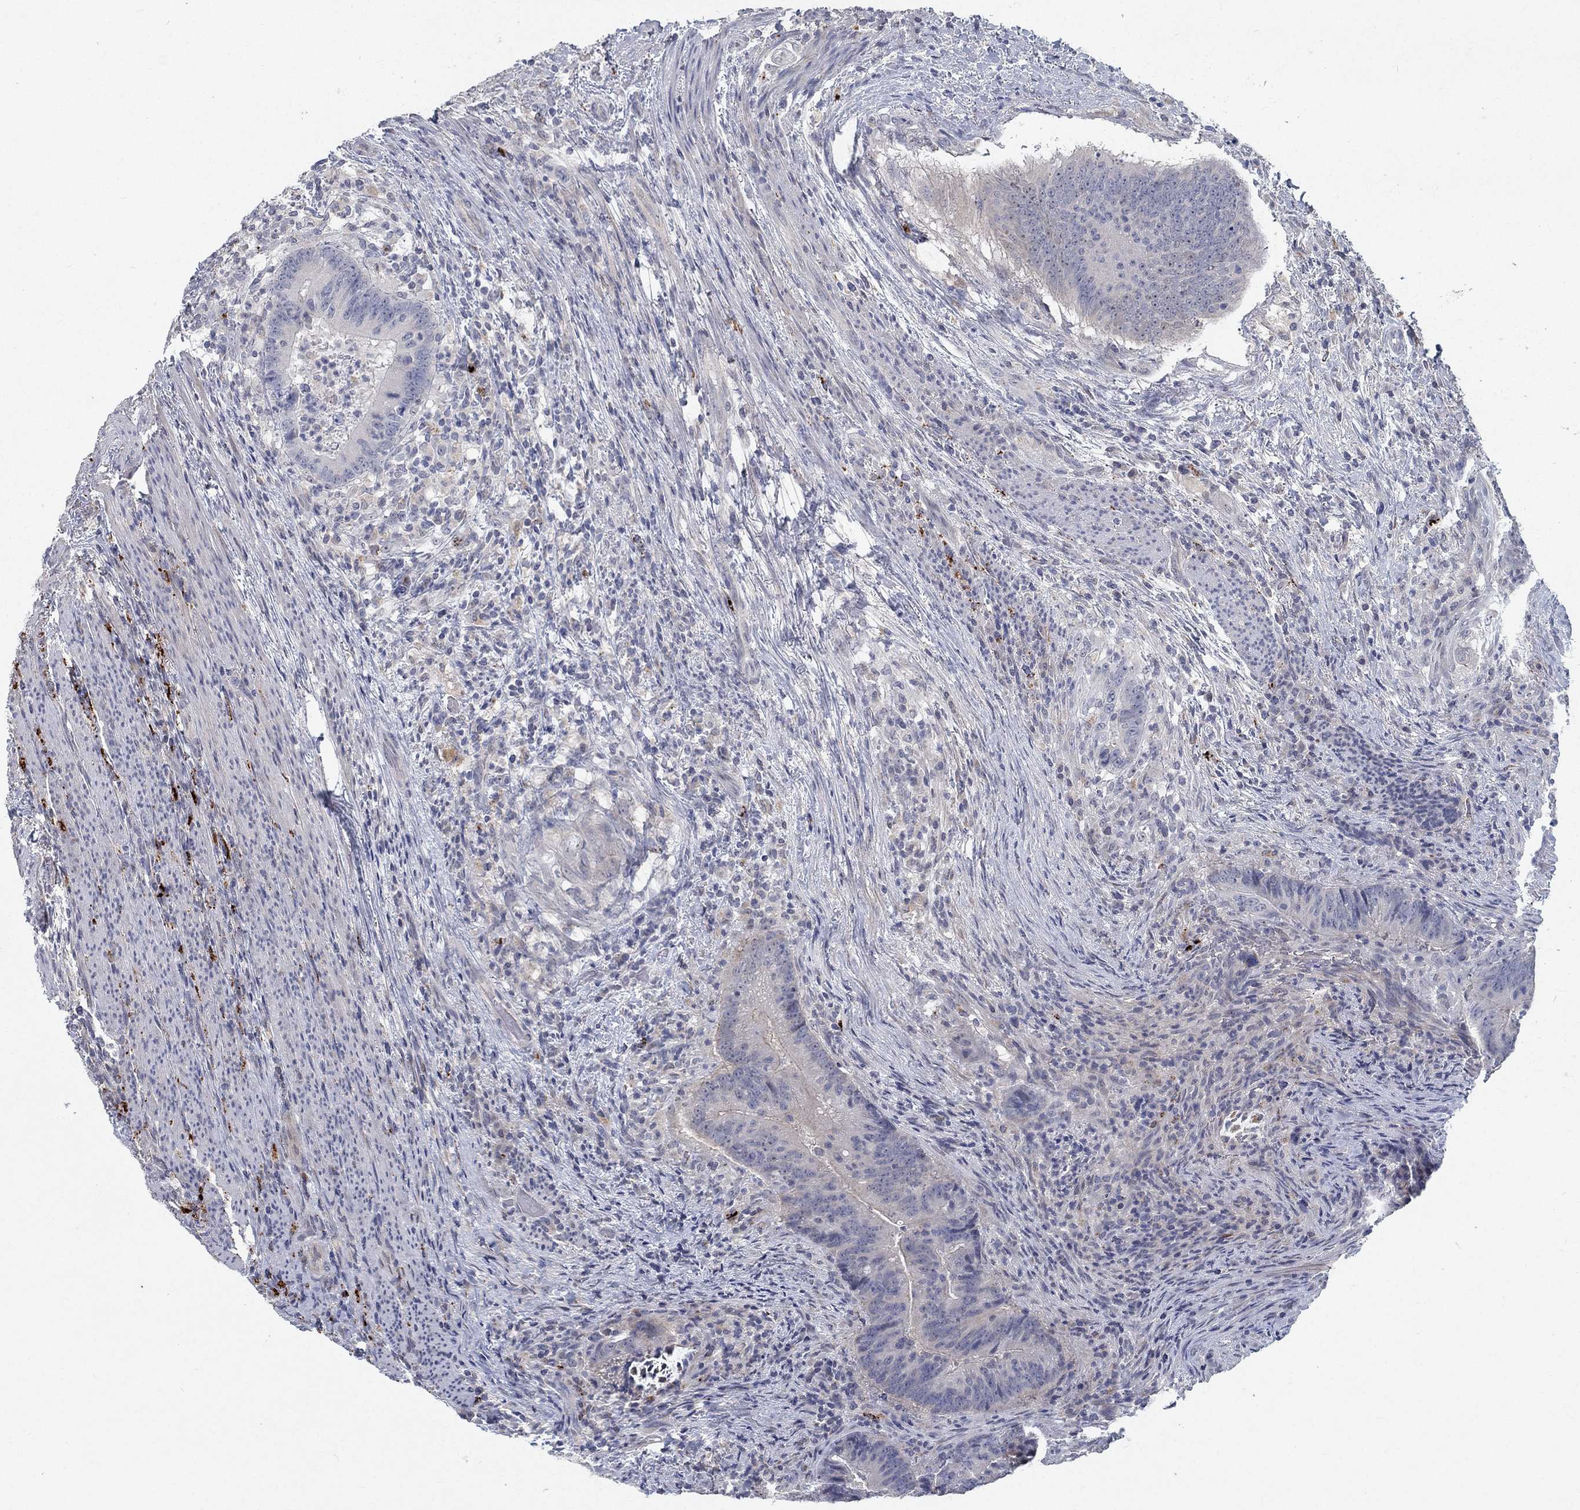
{"staining": {"intensity": "negative", "quantity": "none", "location": "none"}, "tissue": "colorectal cancer", "cell_type": "Tumor cells", "image_type": "cancer", "snomed": [{"axis": "morphology", "description": "Adenocarcinoma, NOS"}, {"axis": "topography", "description": "Colon"}], "caption": "An immunohistochemistry (IHC) image of colorectal cancer (adenocarcinoma) is shown. There is no staining in tumor cells of colorectal cancer (adenocarcinoma).", "gene": "MTSS2", "patient": {"sex": "female", "age": 87}}